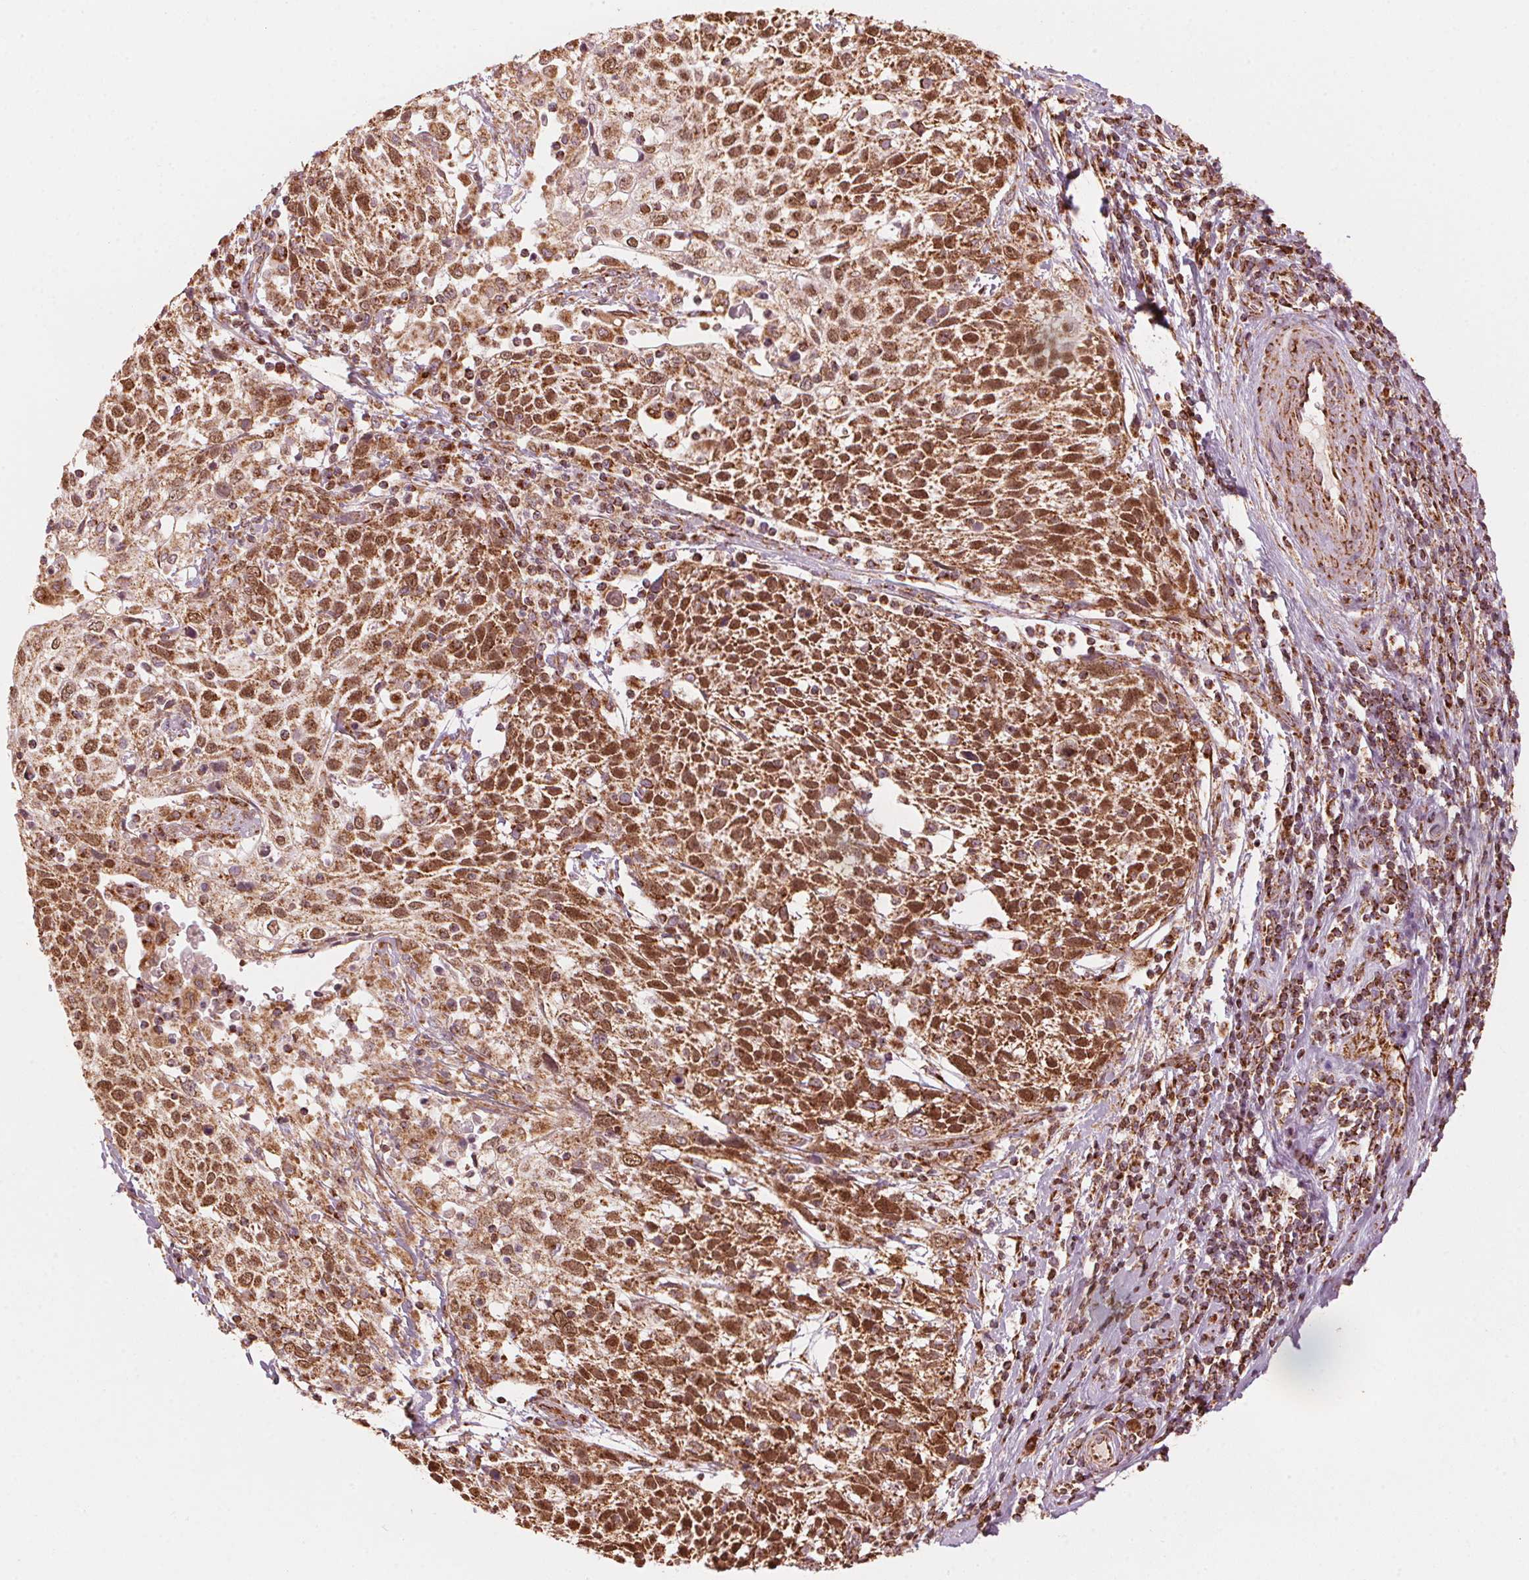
{"staining": {"intensity": "strong", "quantity": ">75%", "location": "cytoplasmic/membranous"}, "tissue": "cervical cancer", "cell_type": "Tumor cells", "image_type": "cancer", "snomed": [{"axis": "morphology", "description": "Squamous cell carcinoma, NOS"}, {"axis": "topography", "description": "Cervix"}], "caption": "High-power microscopy captured an immunohistochemistry photomicrograph of cervical cancer, revealing strong cytoplasmic/membranous expression in about >75% of tumor cells. (Stains: DAB in brown, nuclei in blue, Microscopy: brightfield microscopy at high magnification).", "gene": "TOMM70", "patient": {"sex": "female", "age": 61}}